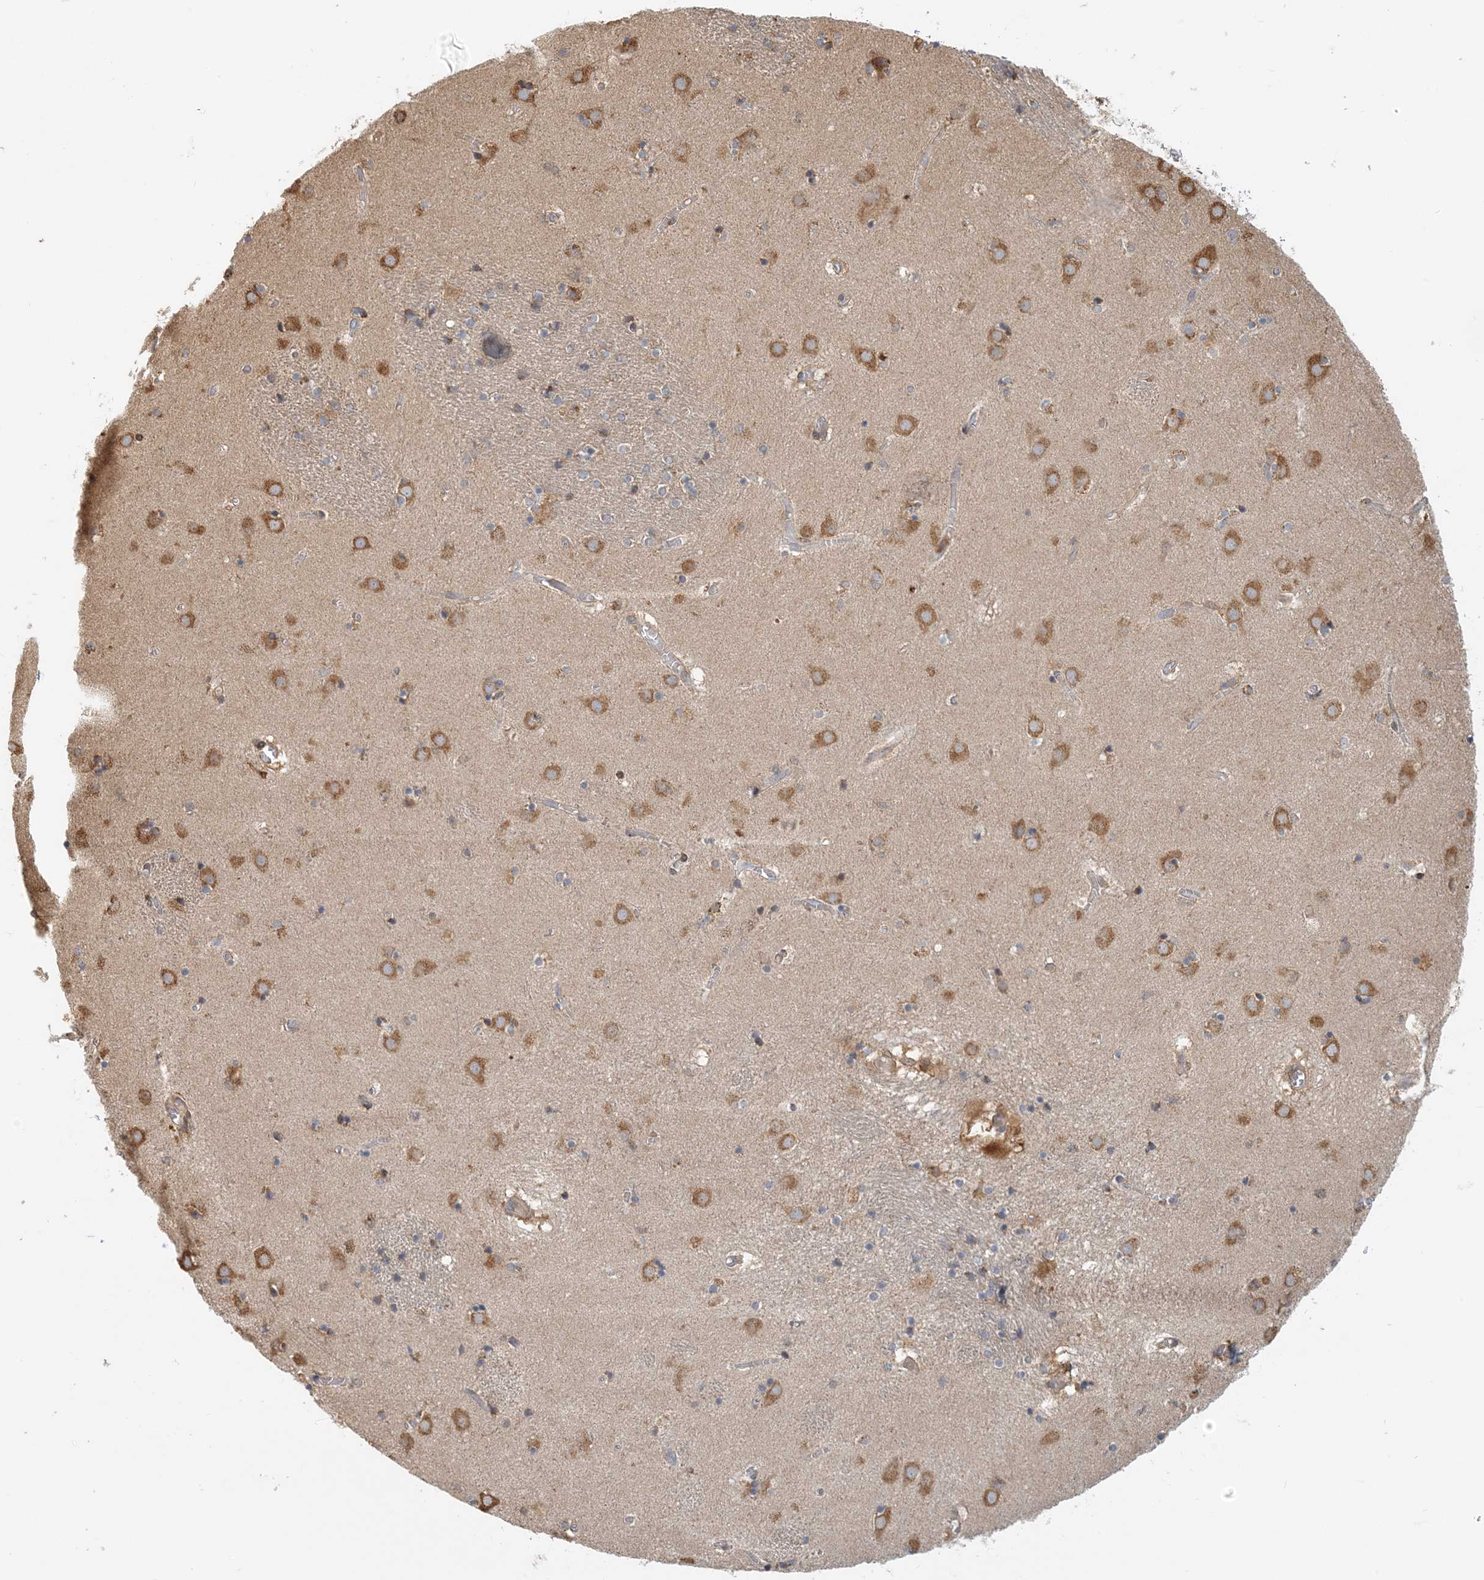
{"staining": {"intensity": "moderate", "quantity": "<25%", "location": "cytoplasmic/membranous"}, "tissue": "caudate", "cell_type": "Glial cells", "image_type": "normal", "snomed": [{"axis": "morphology", "description": "Normal tissue, NOS"}, {"axis": "topography", "description": "Lateral ventricle wall"}], "caption": "Brown immunohistochemical staining in benign caudate shows moderate cytoplasmic/membranous staining in about <25% of glial cells.", "gene": "HNMT", "patient": {"sex": "male", "age": 70}}